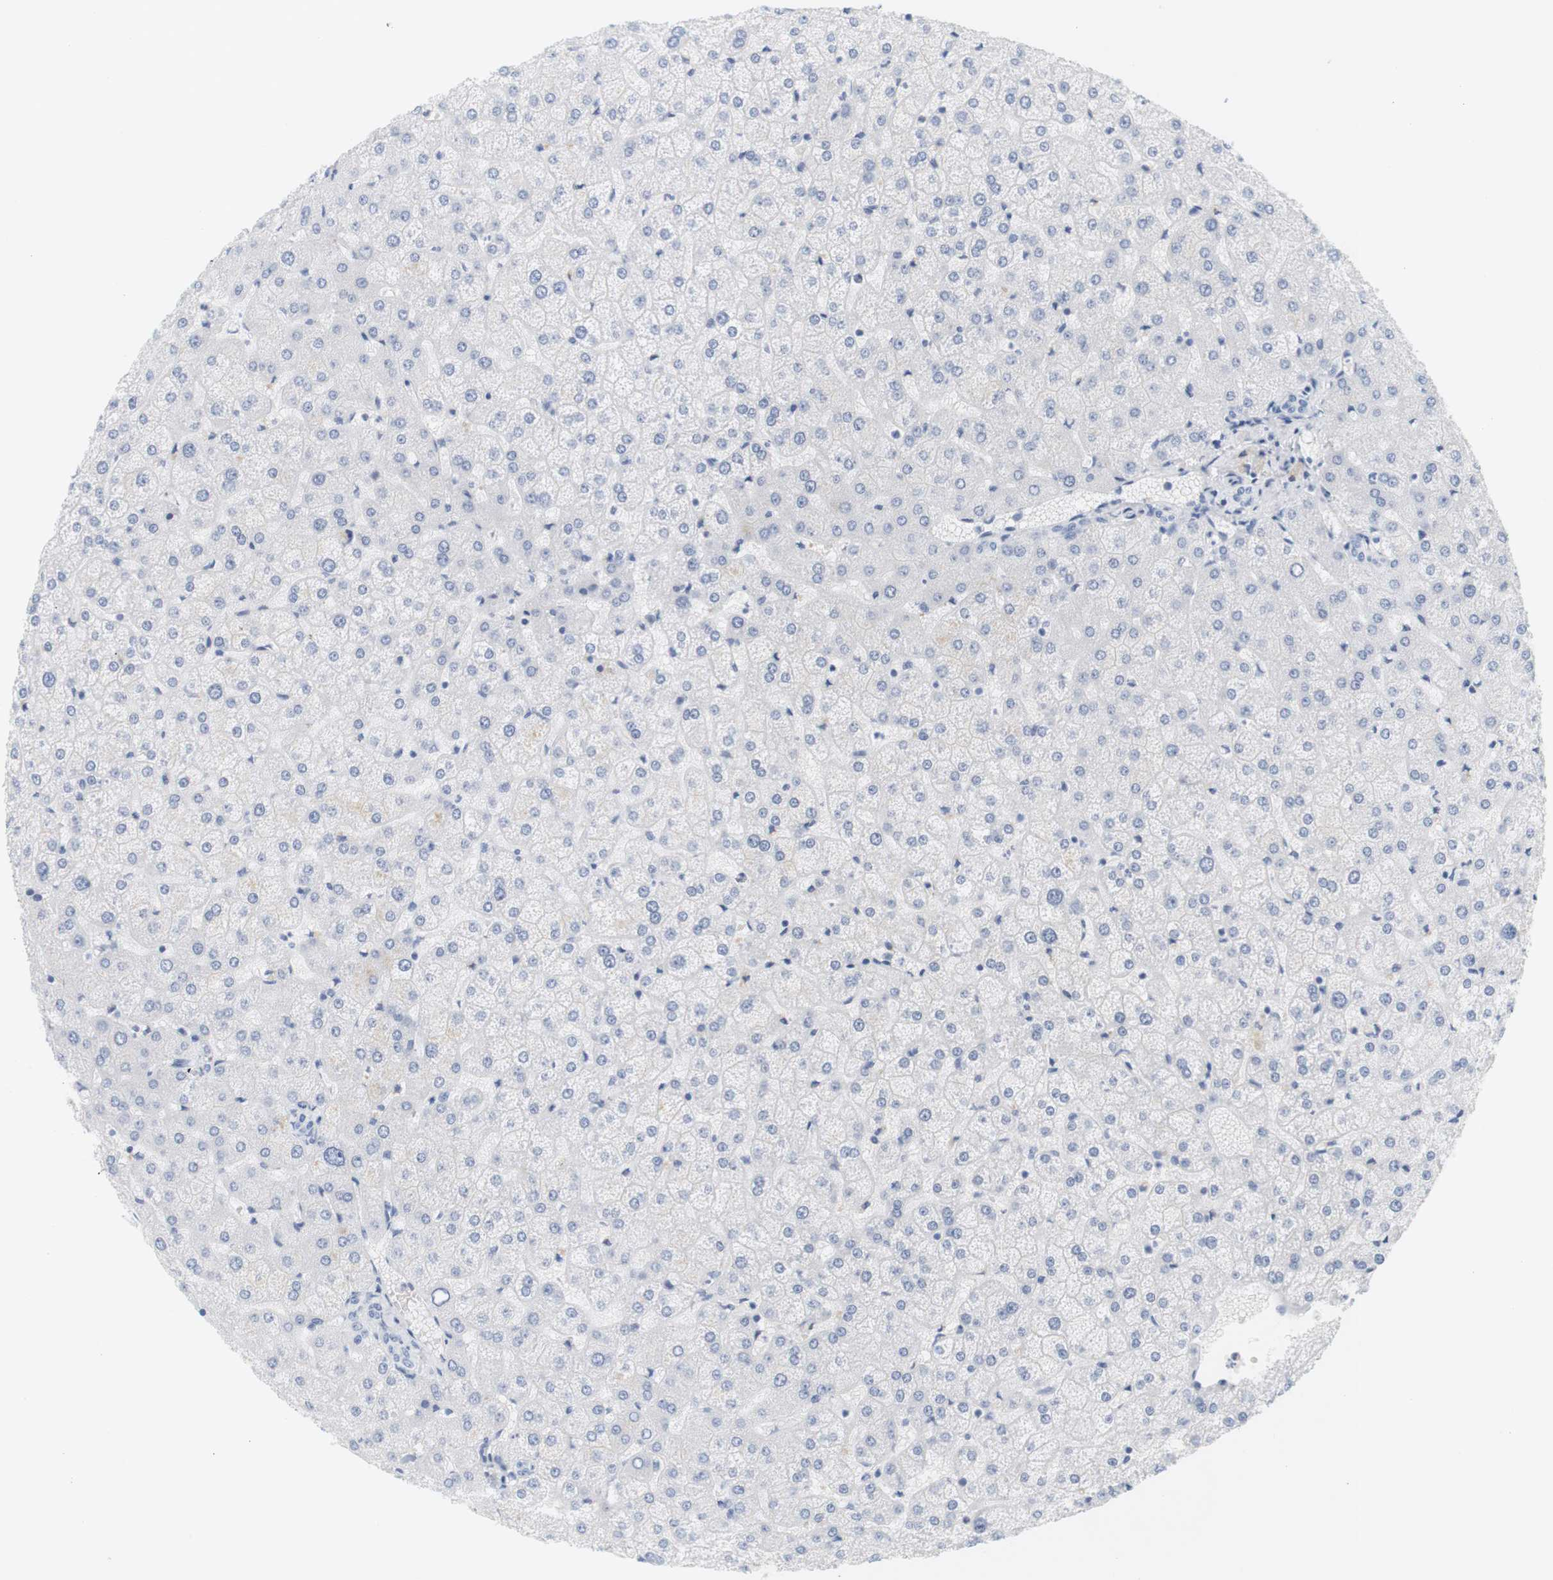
{"staining": {"intensity": "negative", "quantity": "none", "location": "none"}, "tissue": "liver", "cell_type": "Cholangiocytes", "image_type": "normal", "snomed": [{"axis": "morphology", "description": "Normal tissue, NOS"}, {"axis": "topography", "description": "Liver"}], "caption": "A high-resolution micrograph shows immunohistochemistry staining of benign liver, which demonstrates no significant expression in cholangiocytes. (DAB (3,3'-diaminobenzidine) immunohistochemistry (IHC) visualized using brightfield microscopy, high magnification).", "gene": "OPRM1", "patient": {"sex": "female", "age": 32}}